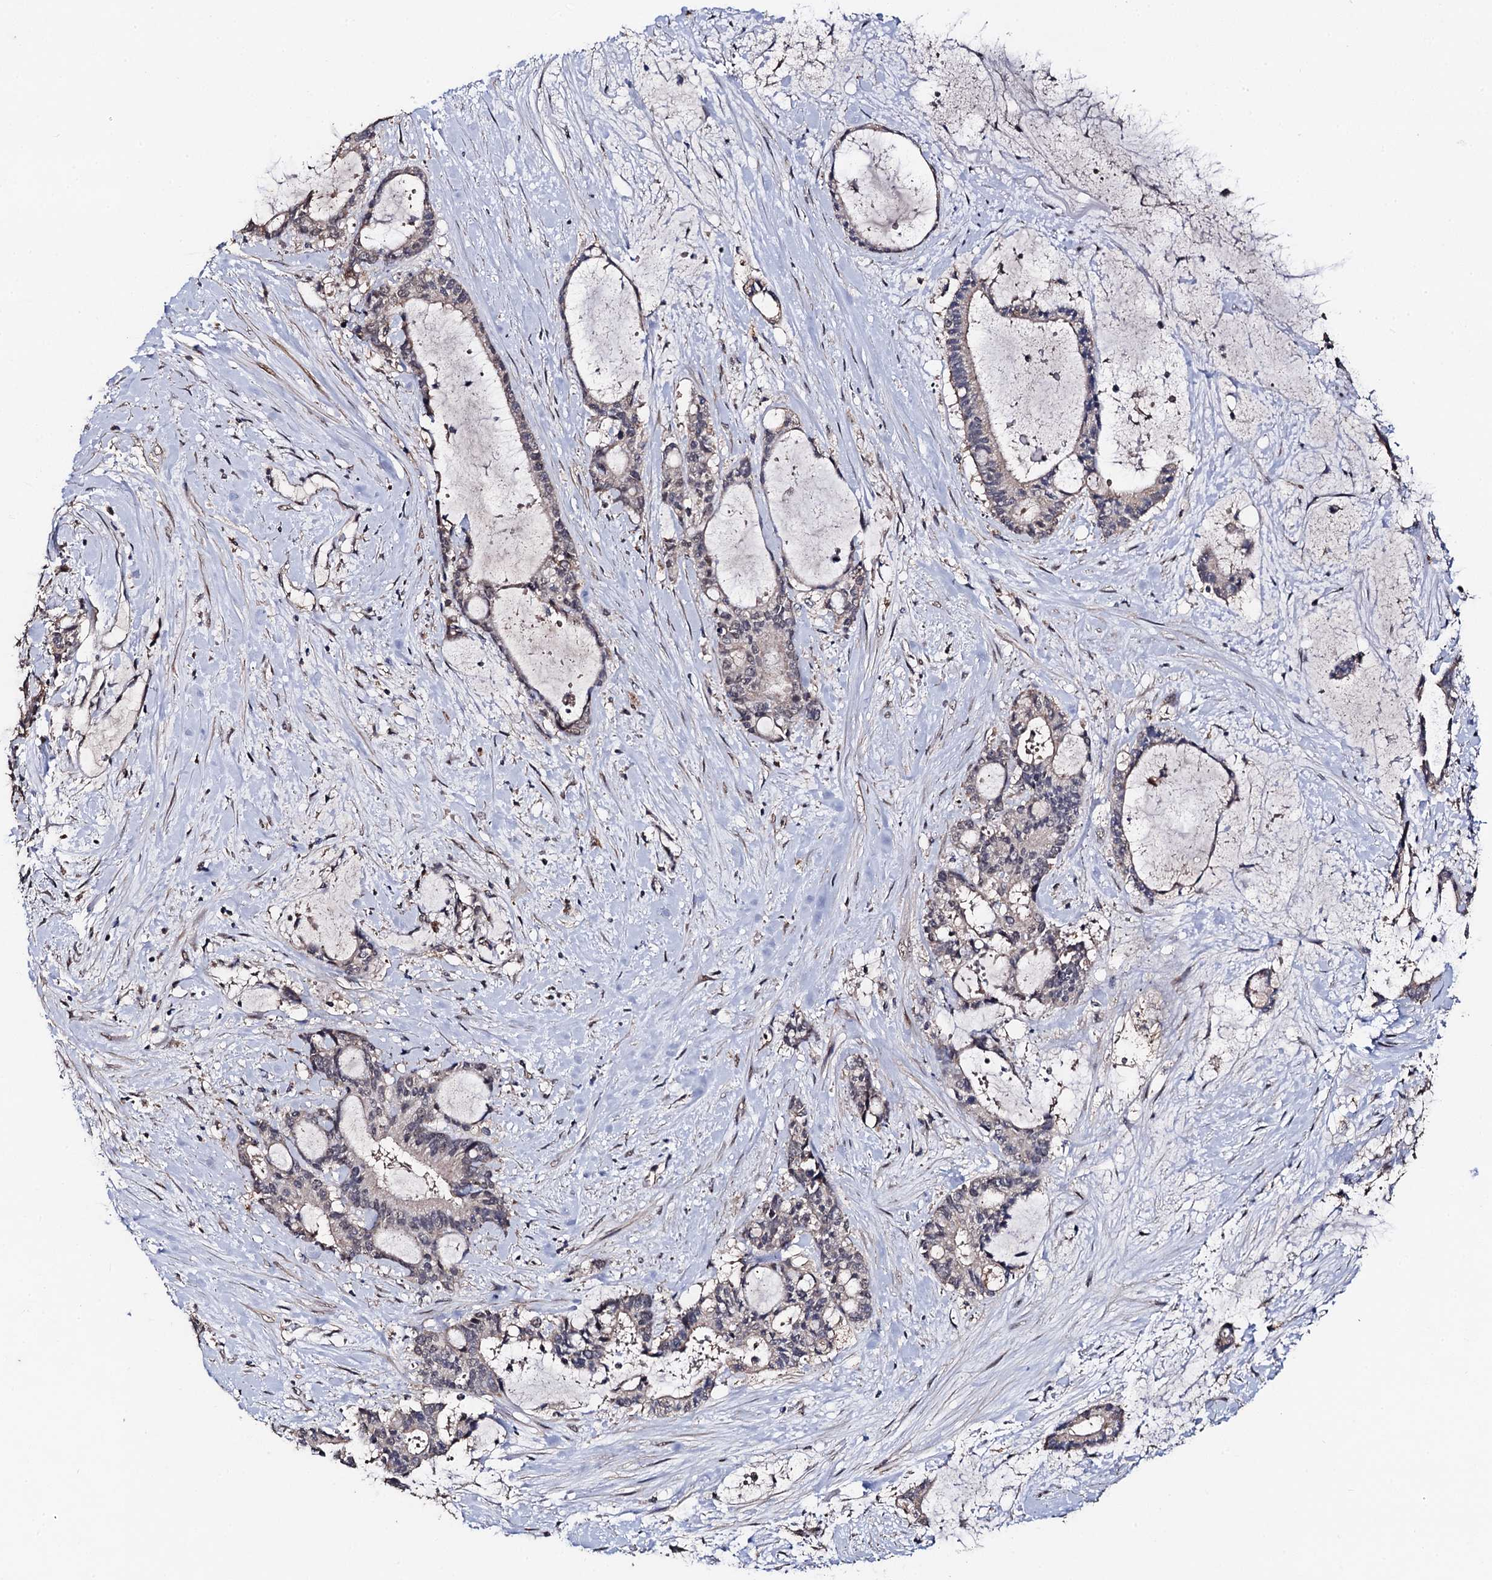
{"staining": {"intensity": "negative", "quantity": "none", "location": "none"}, "tissue": "liver cancer", "cell_type": "Tumor cells", "image_type": "cancer", "snomed": [{"axis": "morphology", "description": "Normal tissue, NOS"}, {"axis": "morphology", "description": "Cholangiocarcinoma"}, {"axis": "topography", "description": "Liver"}, {"axis": "topography", "description": "Peripheral nerve tissue"}], "caption": "Immunohistochemistry of human liver cancer shows no expression in tumor cells.", "gene": "PPTC7", "patient": {"sex": "female", "age": 73}}